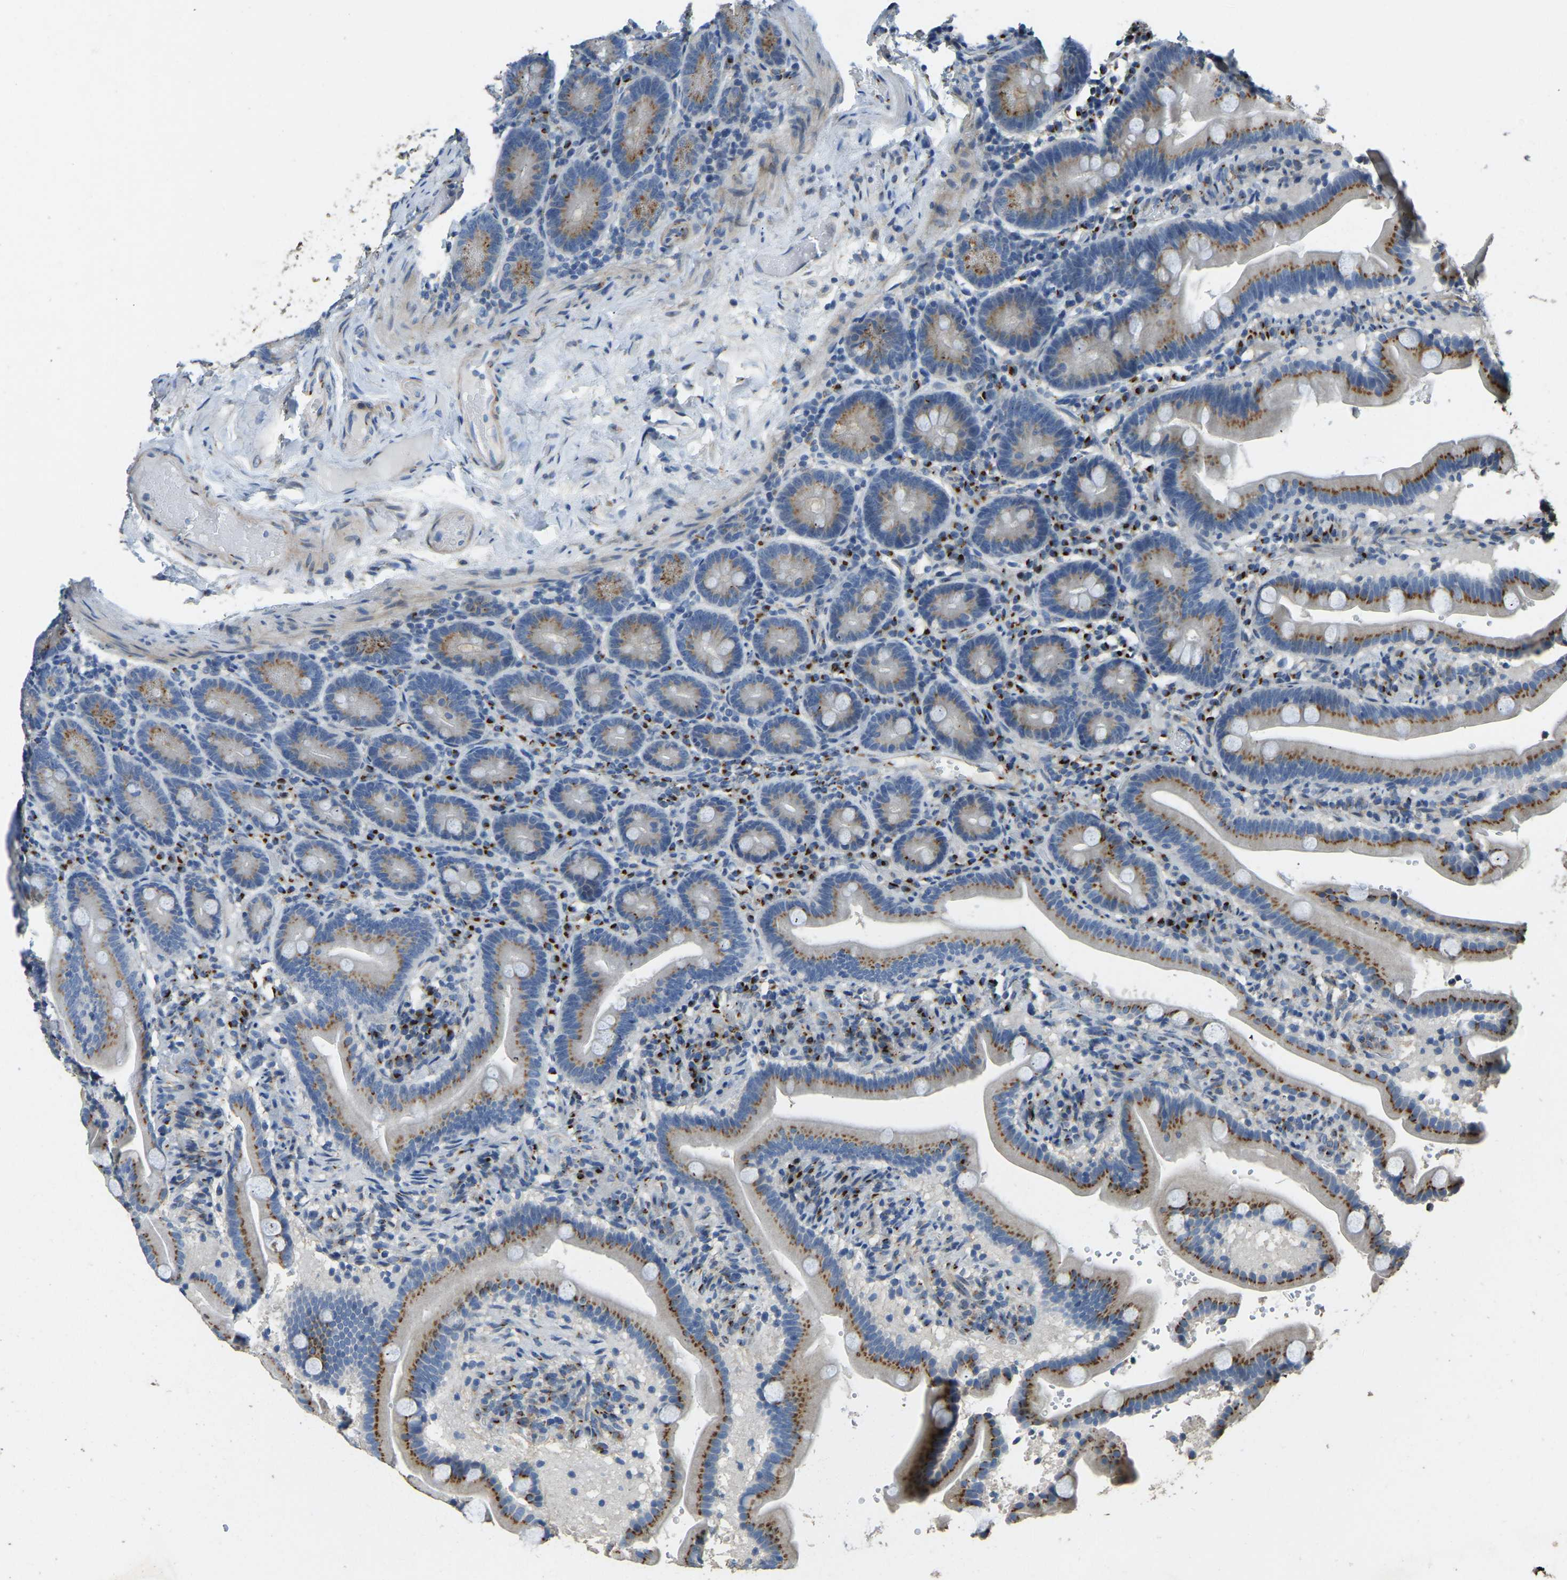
{"staining": {"intensity": "moderate", "quantity": "25%-75%", "location": "cytoplasmic/membranous"}, "tissue": "duodenum", "cell_type": "Glandular cells", "image_type": "normal", "snomed": [{"axis": "morphology", "description": "Normal tissue, NOS"}, {"axis": "topography", "description": "Duodenum"}], "caption": "Immunohistochemistry (IHC) (DAB) staining of normal duodenum exhibits moderate cytoplasmic/membranous protein positivity in about 25%-75% of glandular cells. (DAB (3,3'-diaminobenzidine) IHC, brown staining for protein, blue staining for nuclei).", "gene": "FAM174A", "patient": {"sex": "male", "age": 54}}